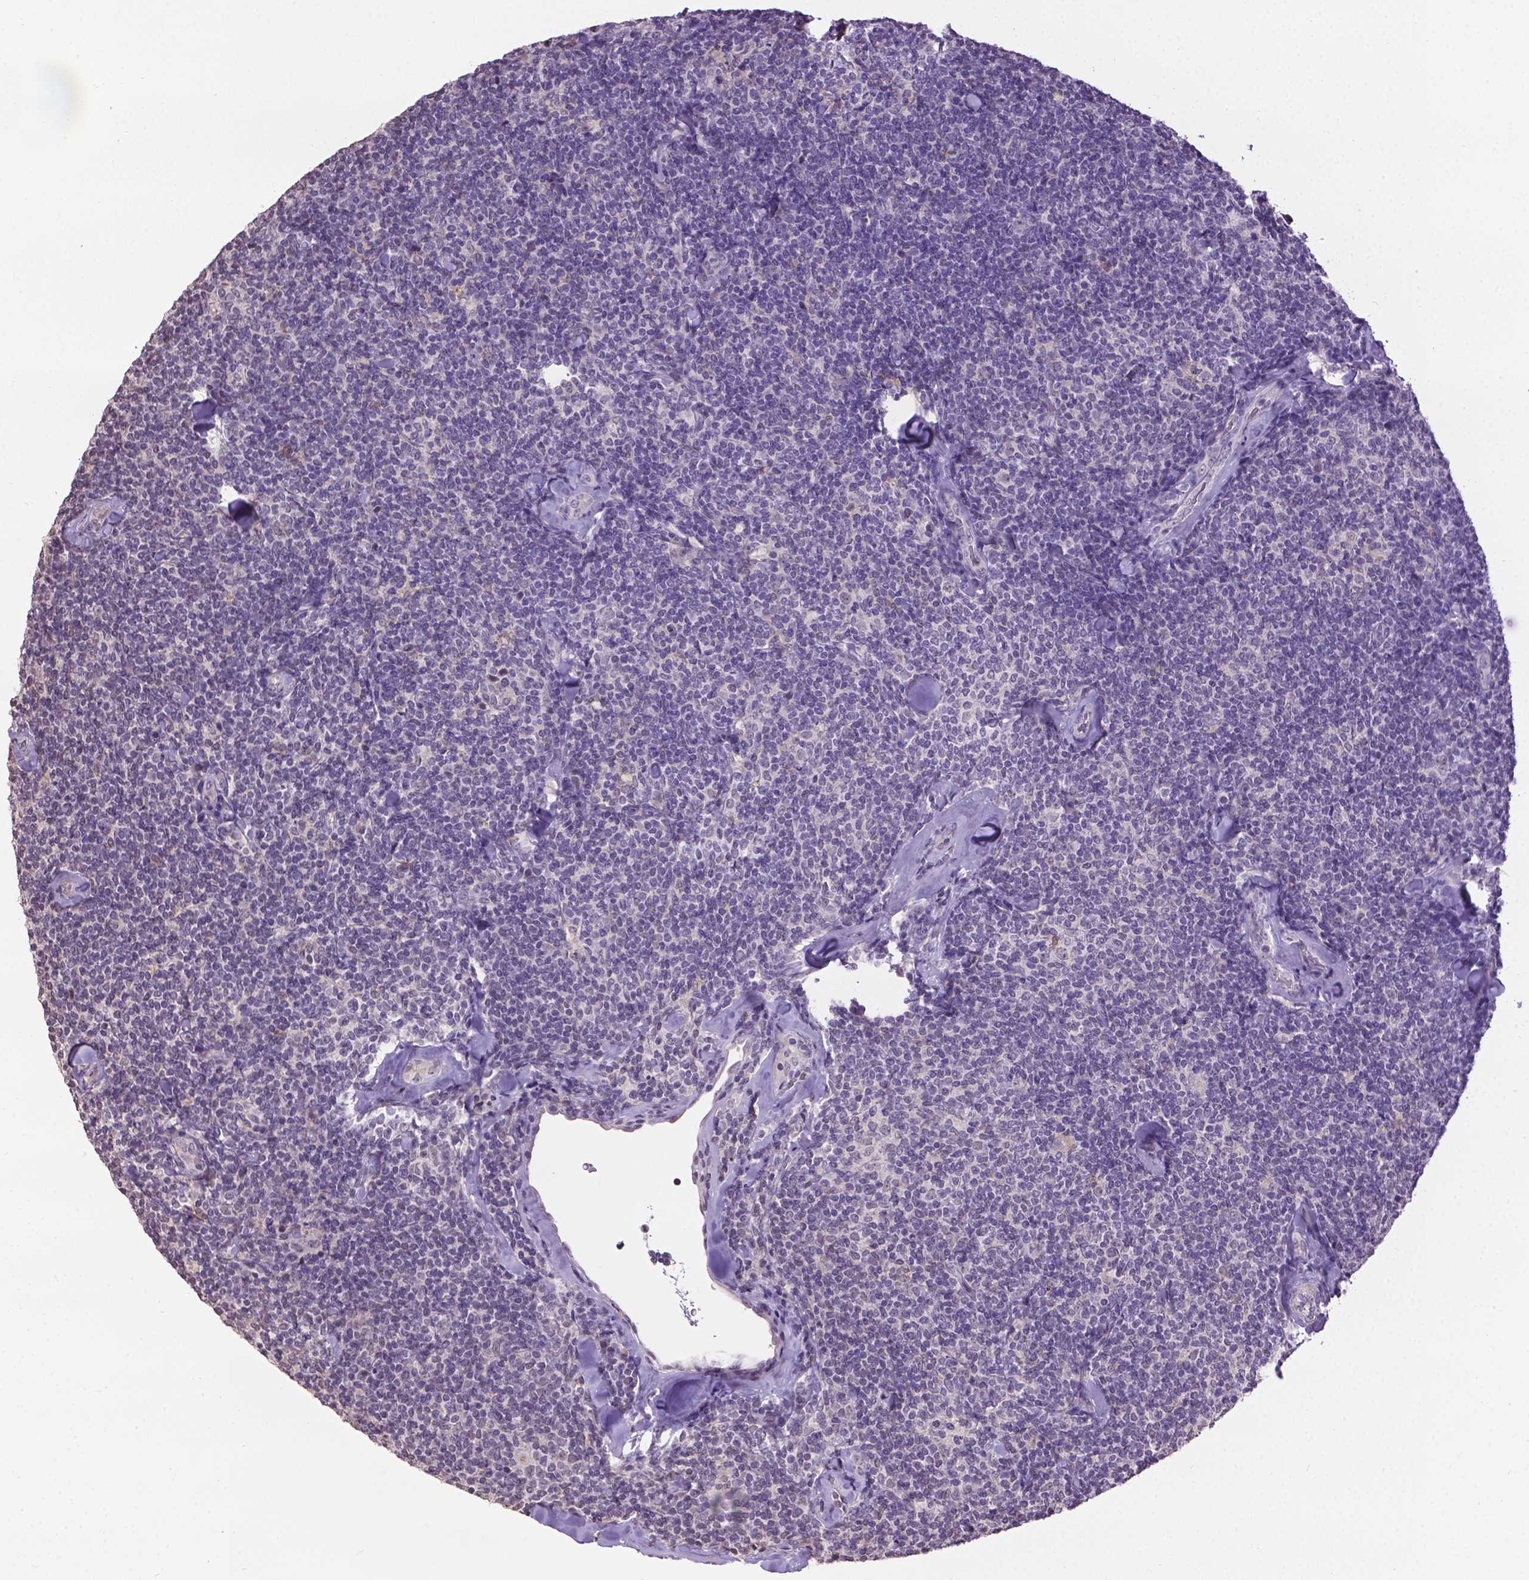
{"staining": {"intensity": "negative", "quantity": "none", "location": "none"}, "tissue": "lymphoma", "cell_type": "Tumor cells", "image_type": "cancer", "snomed": [{"axis": "morphology", "description": "Malignant lymphoma, non-Hodgkin's type, Low grade"}, {"axis": "topography", "description": "Lymph node"}], "caption": "The micrograph exhibits no significant expression in tumor cells of lymphoma.", "gene": "CPM", "patient": {"sex": "female", "age": 56}}